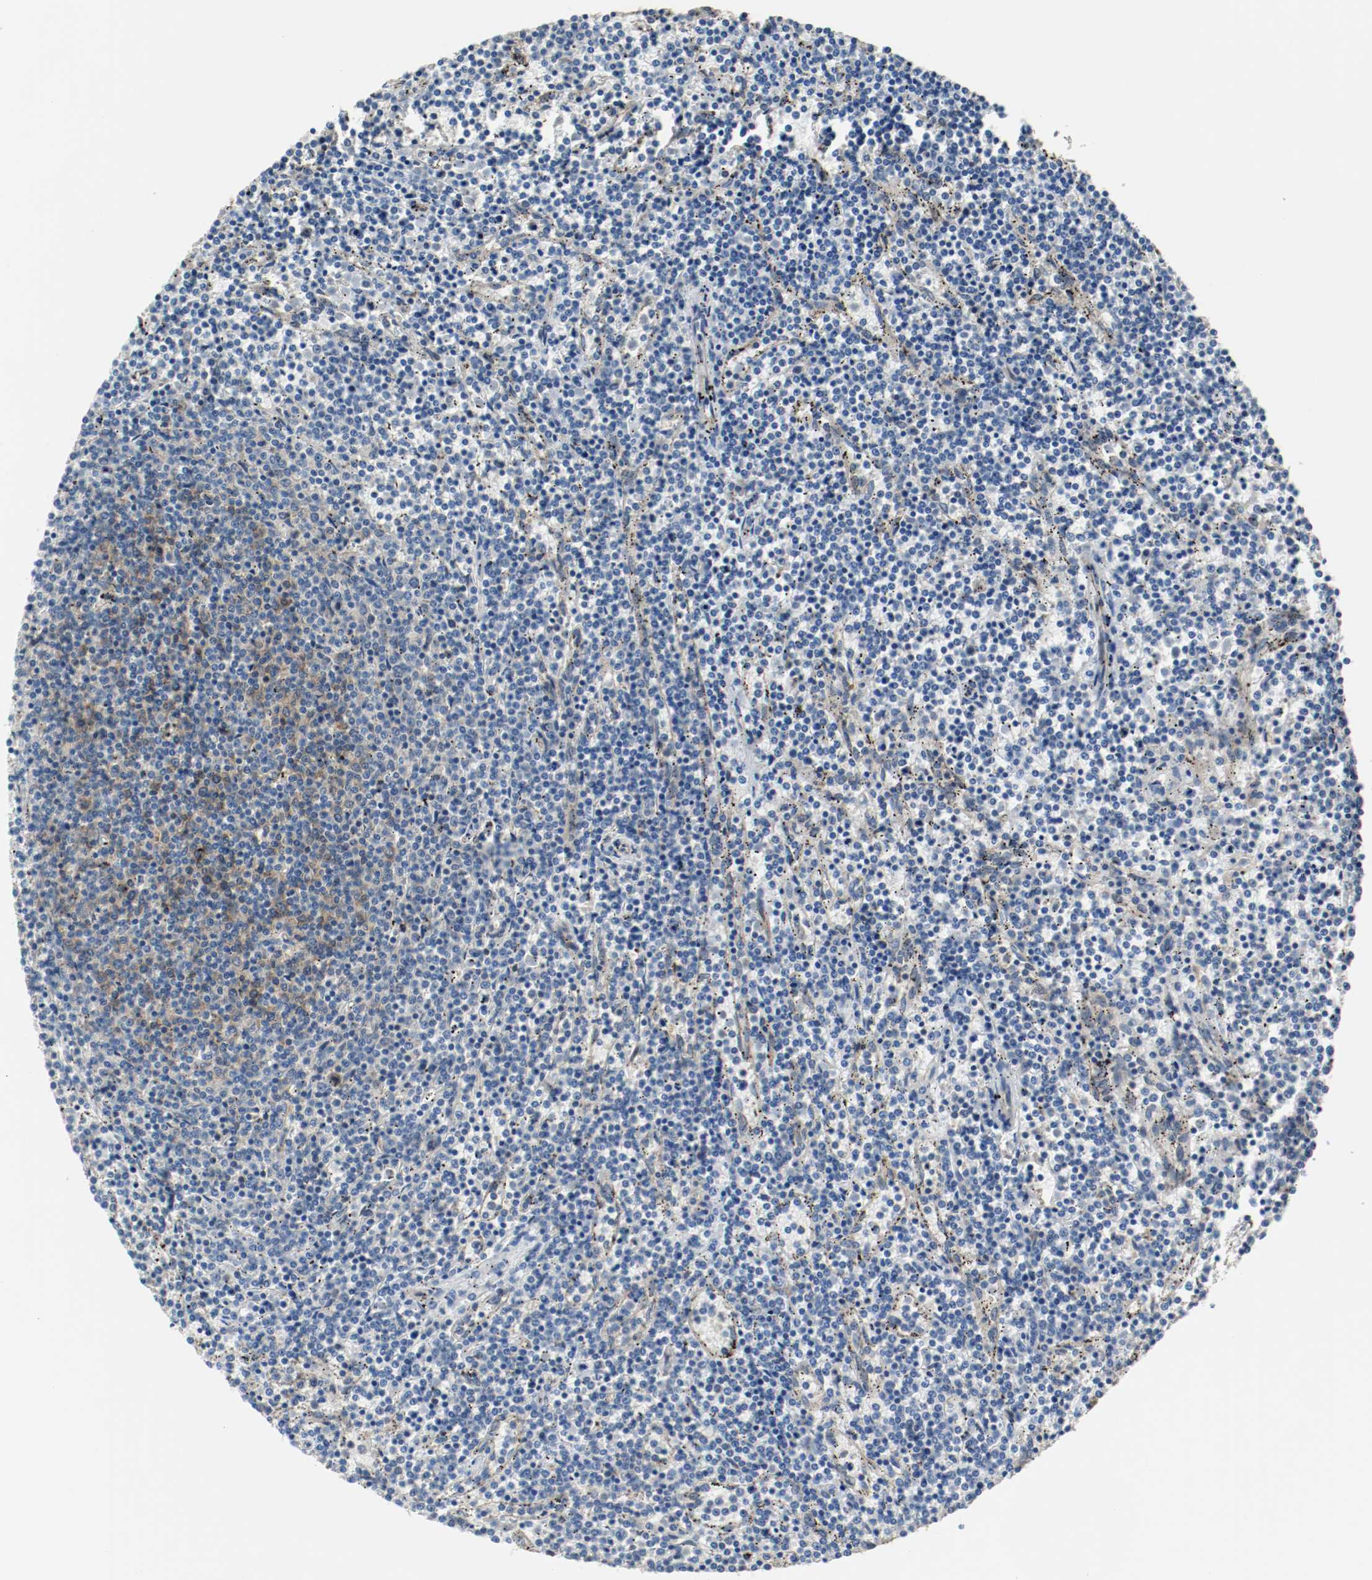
{"staining": {"intensity": "weak", "quantity": "<25%", "location": "cytoplasmic/membranous"}, "tissue": "lymphoma", "cell_type": "Tumor cells", "image_type": "cancer", "snomed": [{"axis": "morphology", "description": "Malignant lymphoma, non-Hodgkin's type, Low grade"}, {"axis": "topography", "description": "Spleen"}], "caption": "Malignant lymphoma, non-Hodgkin's type (low-grade) was stained to show a protein in brown. There is no significant positivity in tumor cells.", "gene": "TUBA3D", "patient": {"sex": "female", "age": 50}}